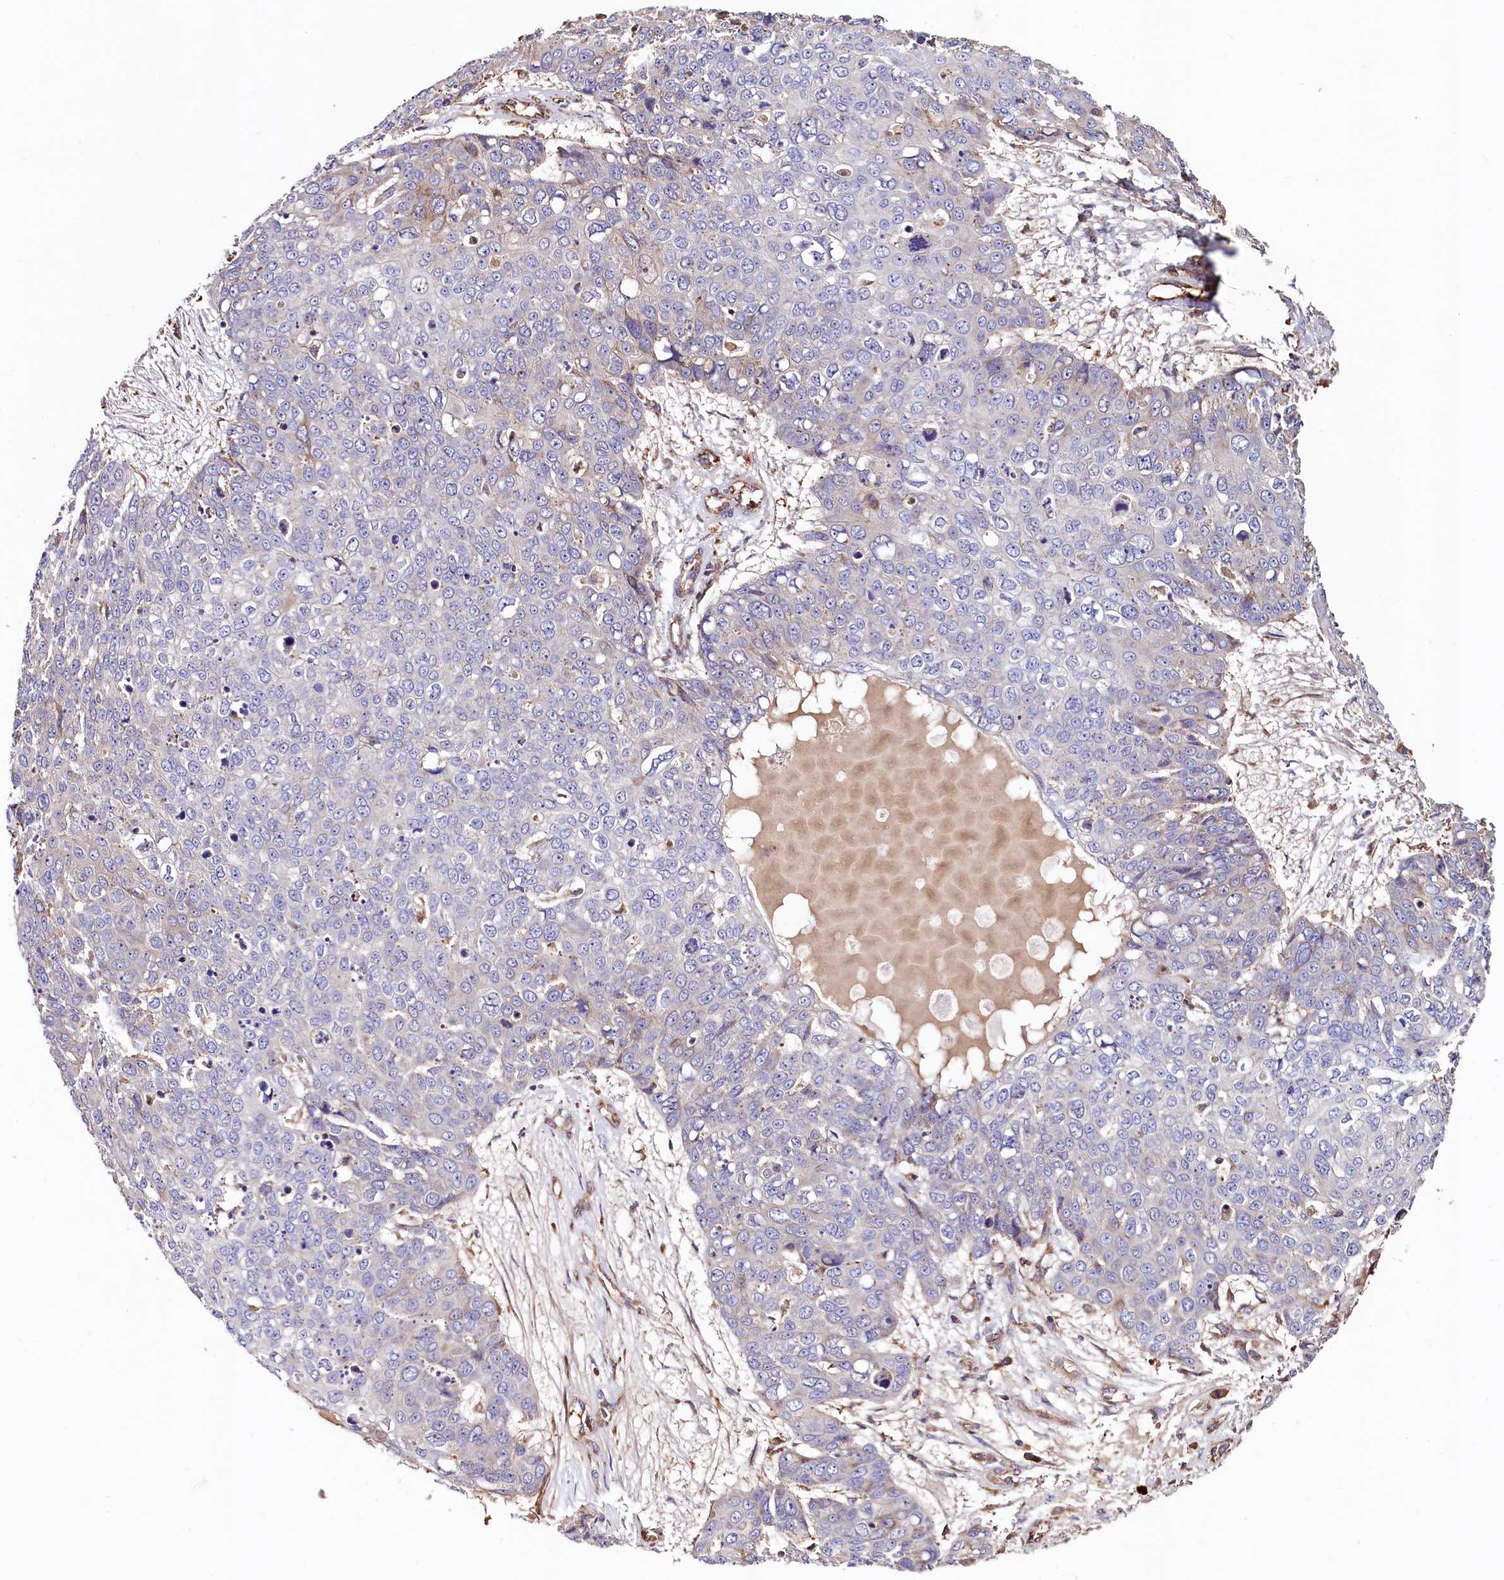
{"staining": {"intensity": "negative", "quantity": "none", "location": "none"}, "tissue": "skin cancer", "cell_type": "Tumor cells", "image_type": "cancer", "snomed": [{"axis": "morphology", "description": "Squamous cell carcinoma, NOS"}, {"axis": "topography", "description": "Skin"}], "caption": "The immunohistochemistry photomicrograph has no significant positivity in tumor cells of skin cancer (squamous cell carcinoma) tissue. (Stains: DAB IHC with hematoxylin counter stain, Microscopy: brightfield microscopy at high magnification).", "gene": "KLHDC4", "patient": {"sex": "male", "age": 71}}